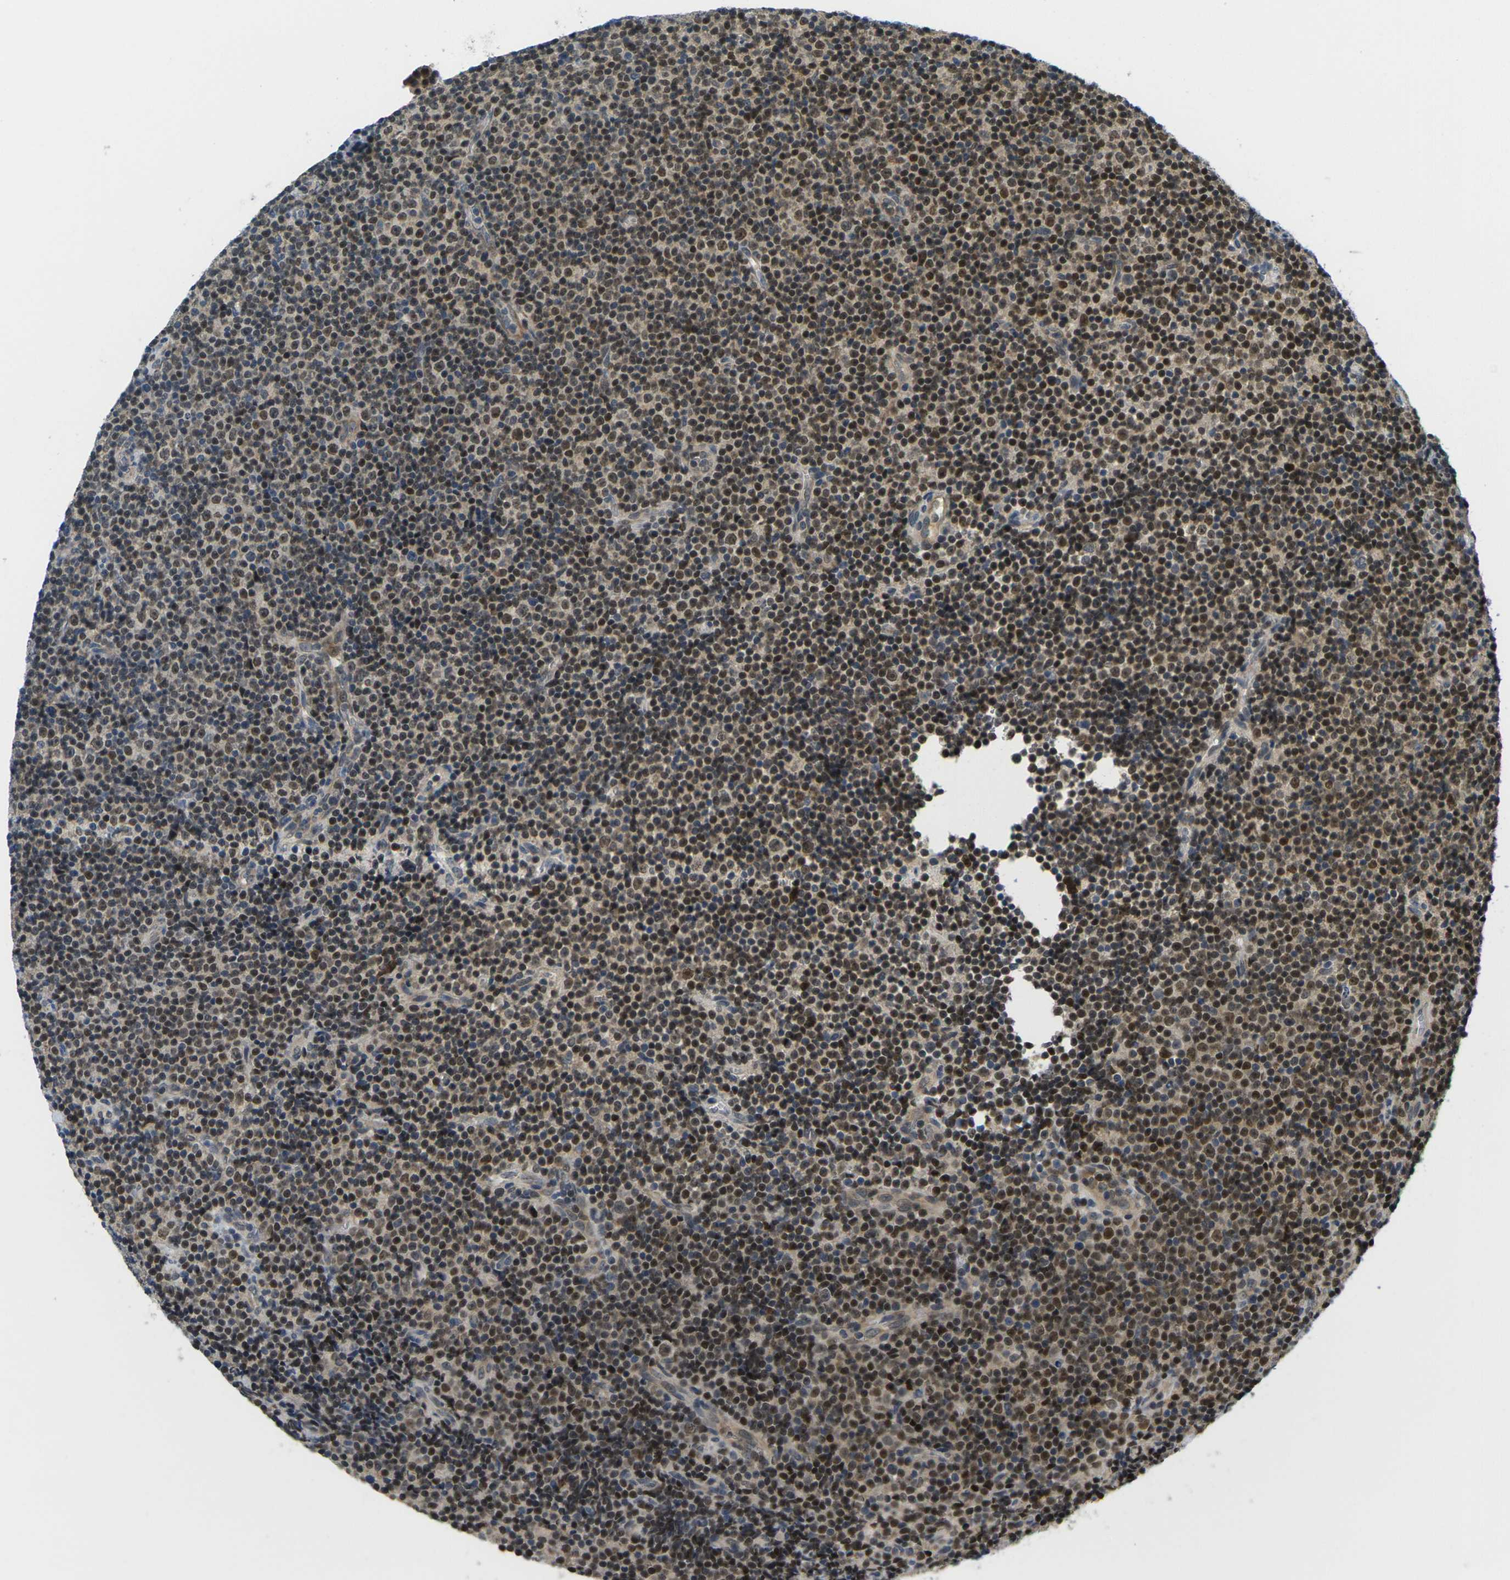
{"staining": {"intensity": "strong", "quantity": "25%-75%", "location": "nuclear"}, "tissue": "lymphoma", "cell_type": "Tumor cells", "image_type": "cancer", "snomed": [{"axis": "morphology", "description": "Malignant lymphoma, non-Hodgkin's type, Low grade"}, {"axis": "topography", "description": "Lymph node"}], "caption": "Human malignant lymphoma, non-Hodgkin's type (low-grade) stained with a protein marker displays strong staining in tumor cells.", "gene": "KLHL8", "patient": {"sex": "female", "age": 67}}